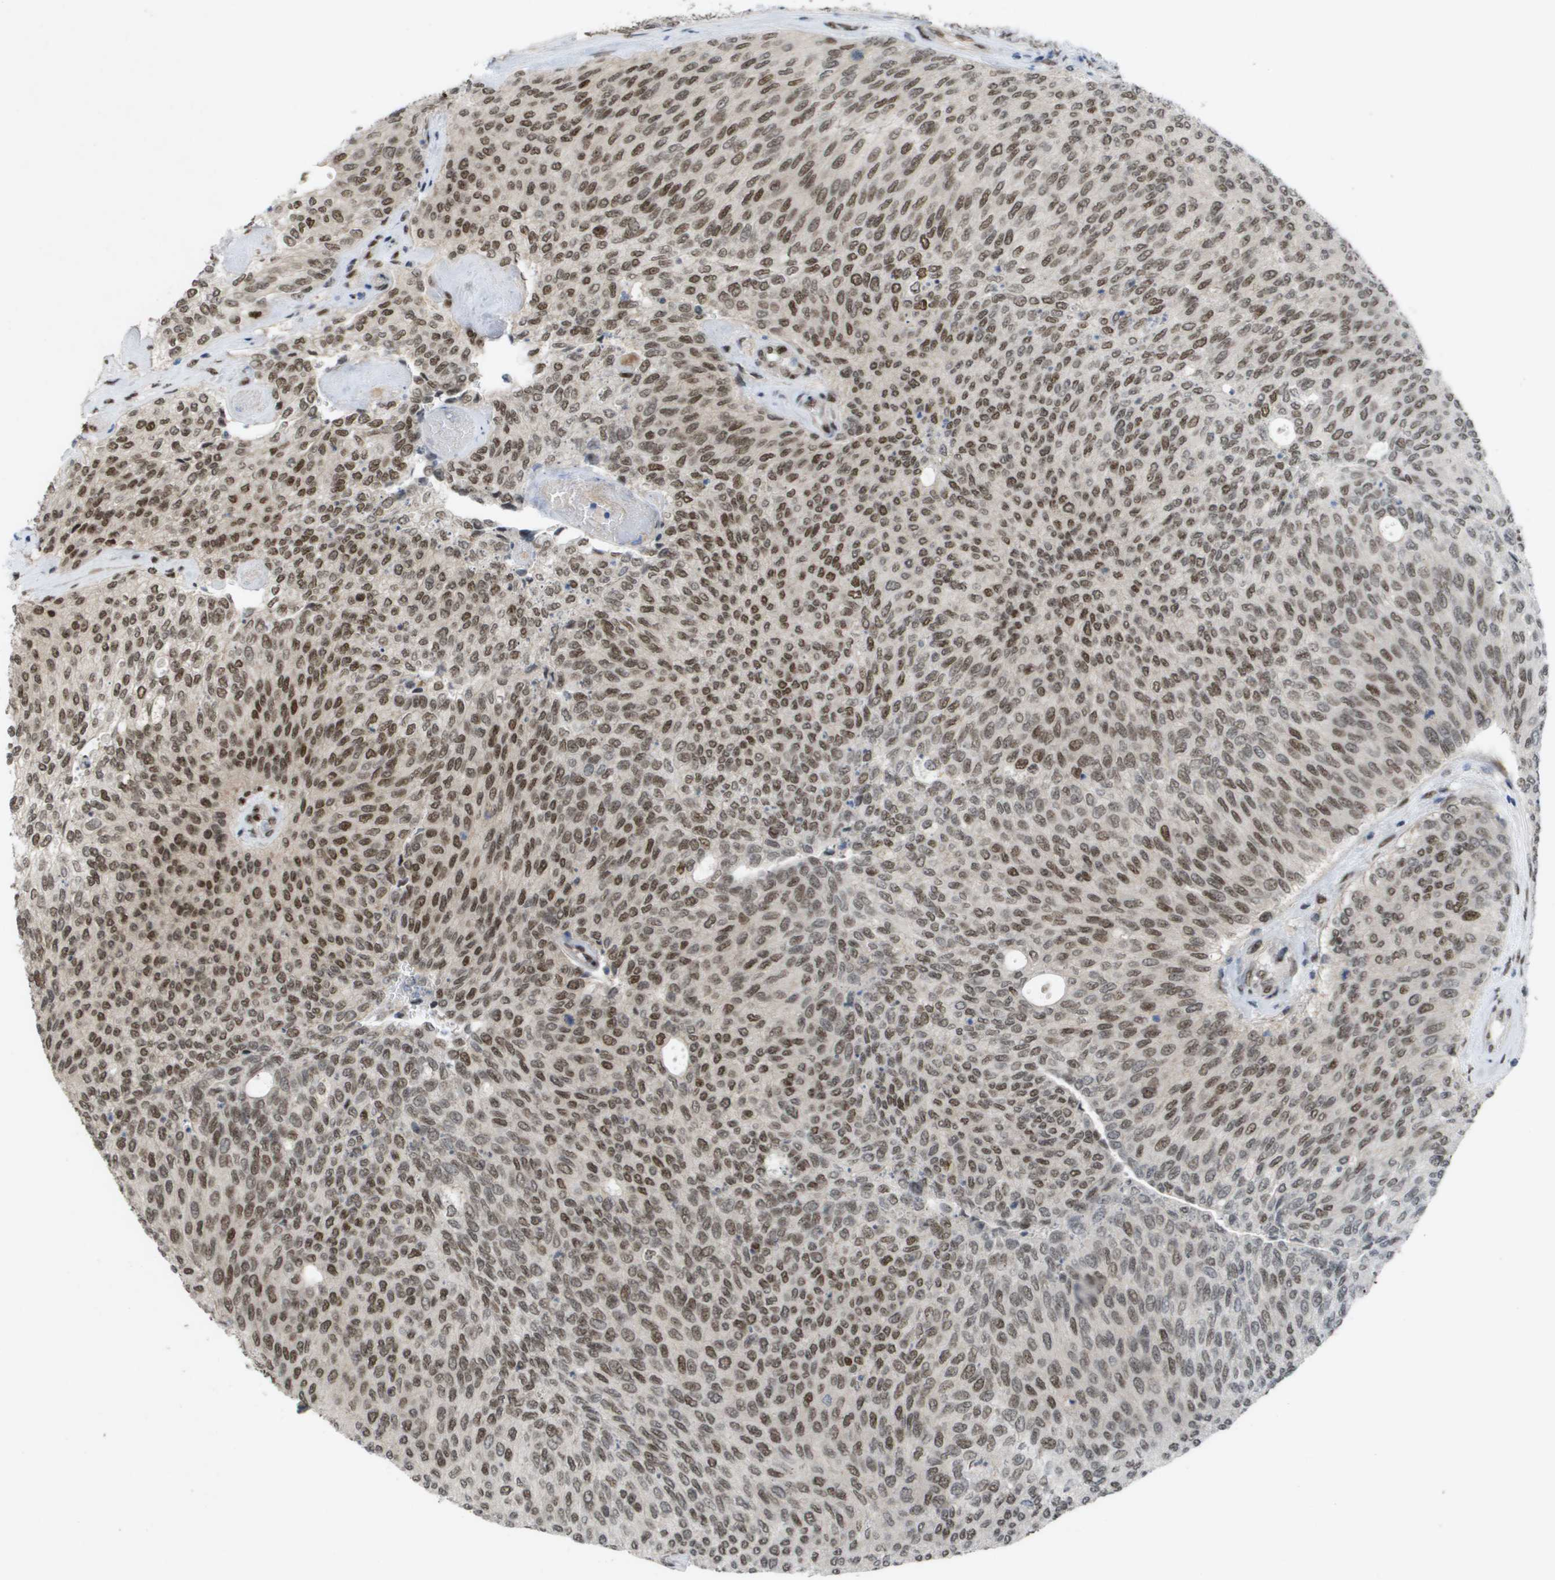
{"staining": {"intensity": "moderate", "quantity": ">75%", "location": "nuclear"}, "tissue": "urothelial cancer", "cell_type": "Tumor cells", "image_type": "cancer", "snomed": [{"axis": "morphology", "description": "Urothelial carcinoma, Low grade"}, {"axis": "topography", "description": "Urinary bladder"}], "caption": "Low-grade urothelial carcinoma stained for a protein shows moderate nuclear positivity in tumor cells.", "gene": "CDT1", "patient": {"sex": "female", "age": 79}}